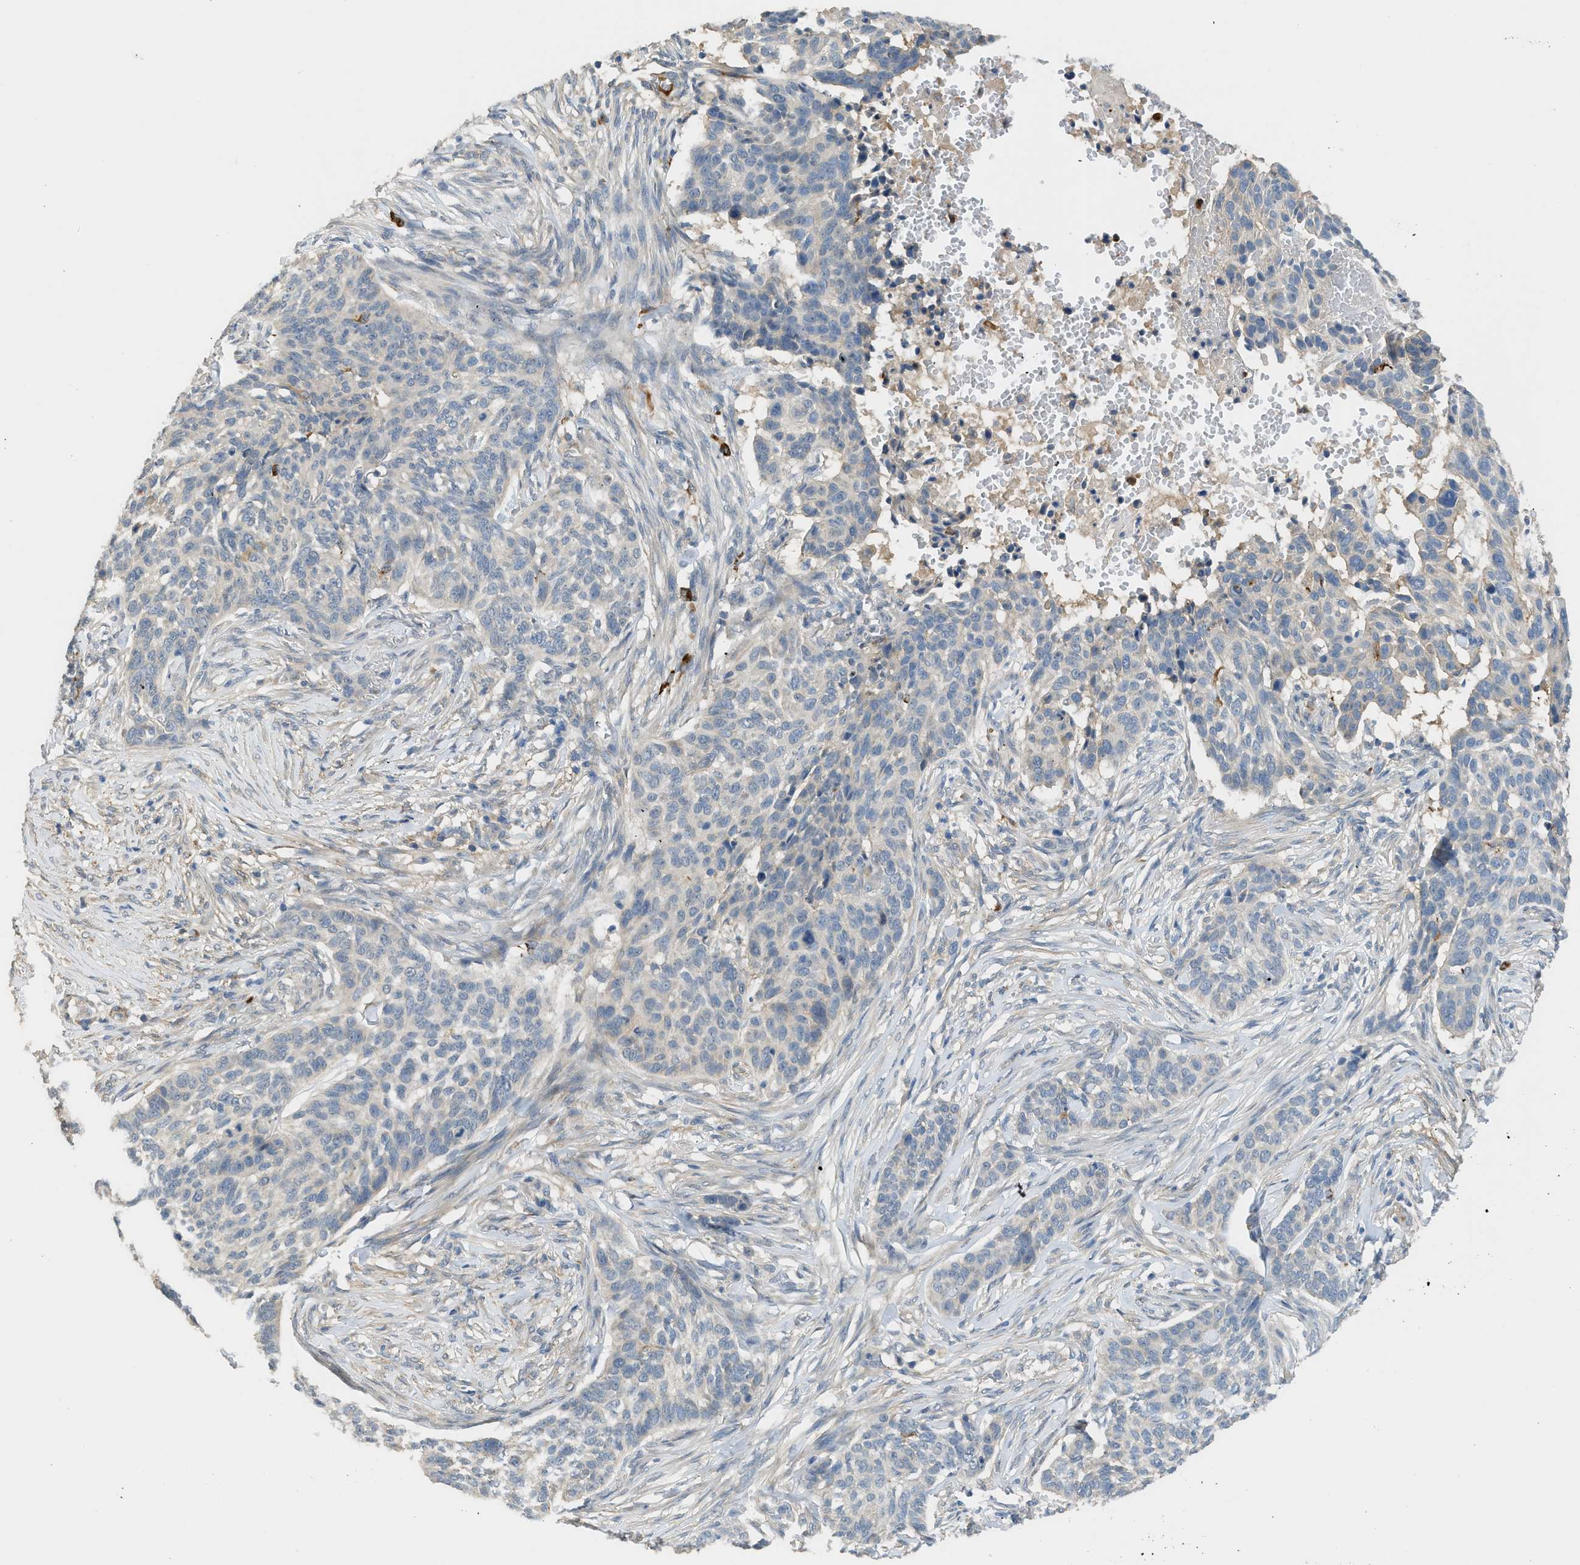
{"staining": {"intensity": "negative", "quantity": "none", "location": "none"}, "tissue": "skin cancer", "cell_type": "Tumor cells", "image_type": "cancer", "snomed": [{"axis": "morphology", "description": "Basal cell carcinoma"}, {"axis": "topography", "description": "Skin"}], "caption": "High power microscopy photomicrograph of an immunohistochemistry micrograph of skin basal cell carcinoma, revealing no significant expression in tumor cells.", "gene": "RHBDF2", "patient": {"sex": "male", "age": 85}}